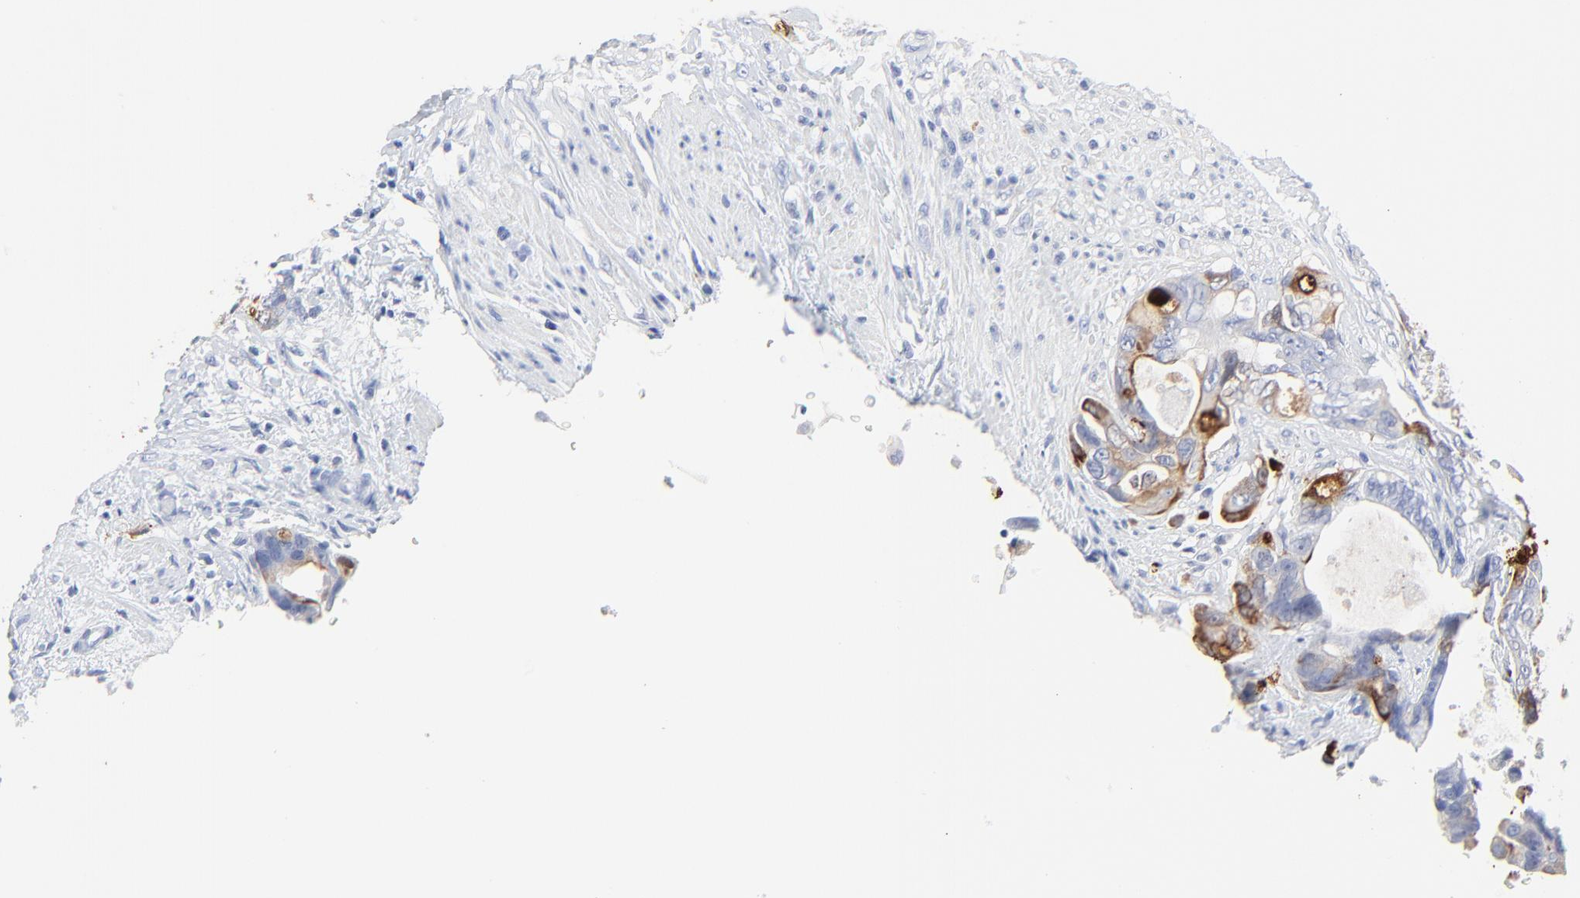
{"staining": {"intensity": "moderate", "quantity": "25%-75%", "location": "cytoplasmic/membranous"}, "tissue": "colorectal cancer", "cell_type": "Tumor cells", "image_type": "cancer", "snomed": [{"axis": "morphology", "description": "Adenocarcinoma, NOS"}, {"axis": "topography", "description": "Rectum"}], "caption": "A brown stain labels moderate cytoplasmic/membranous expression of a protein in colorectal adenocarcinoma tumor cells.", "gene": "LCN2", "patient": {"sex": "female", "age": 57}}